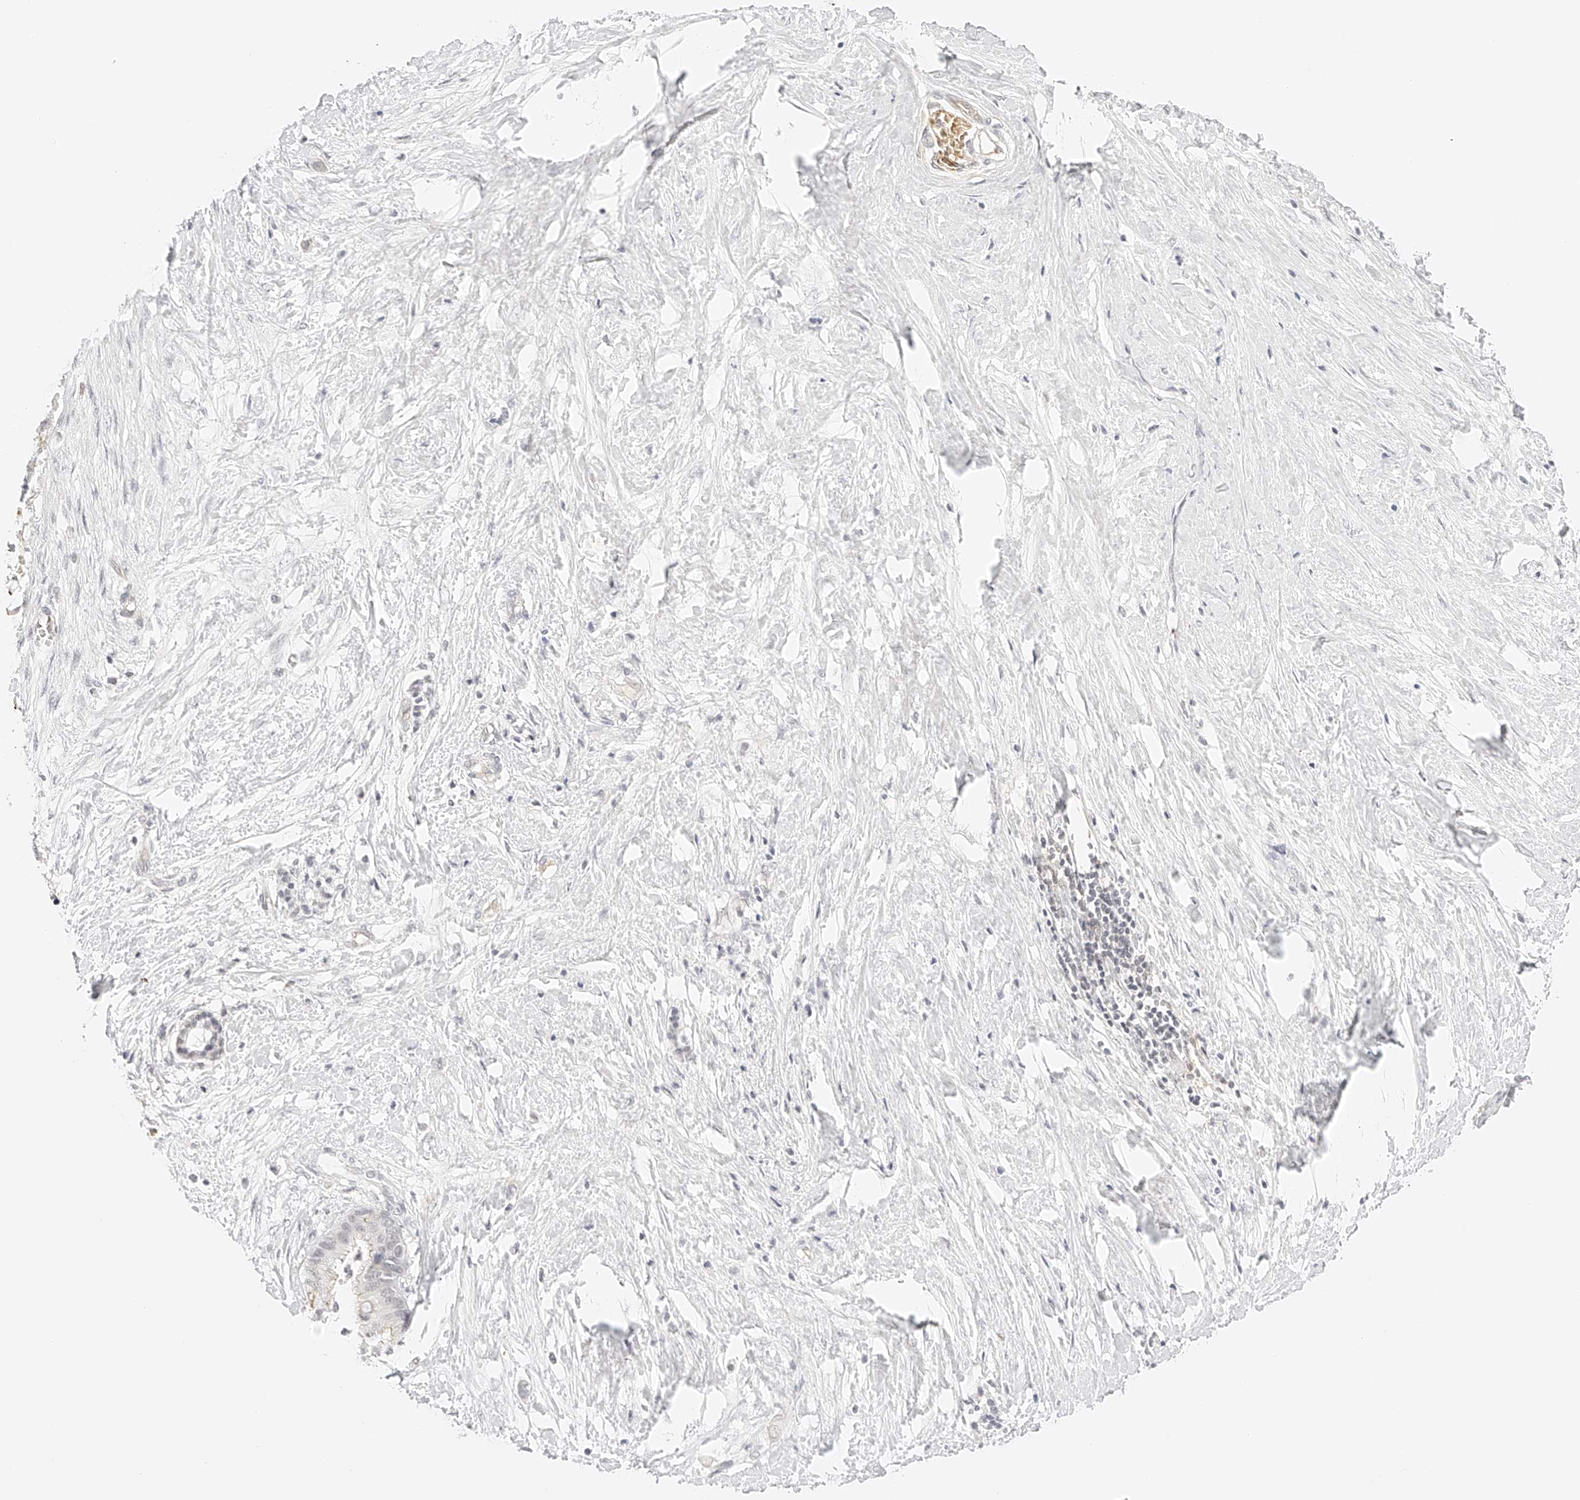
{"staining": {"intensity": "negative", "quantity": "none", "location": "none"}, "tissue": "pancreatic cancer", "cell_type": "Tumor cells", "image_type": "cancer", "snomed": [{"axis": "morphology", "description": "Adenocarcinoma, NOS"}, {"axis": "topography", "description": "Pancreas"}], "caption": "Immunohistochemical staining of pancreatic cancer (adenocarcinoma) exhibits no significant positivity in tumor cells. The staining was performed using DAB to visualize the protein expression in brown, while the nuclei were stained in blue with hematoxylin (Magnification: 20x).", "gene": "ZFP69", "patient": {"sex": "male", "age": 41}}